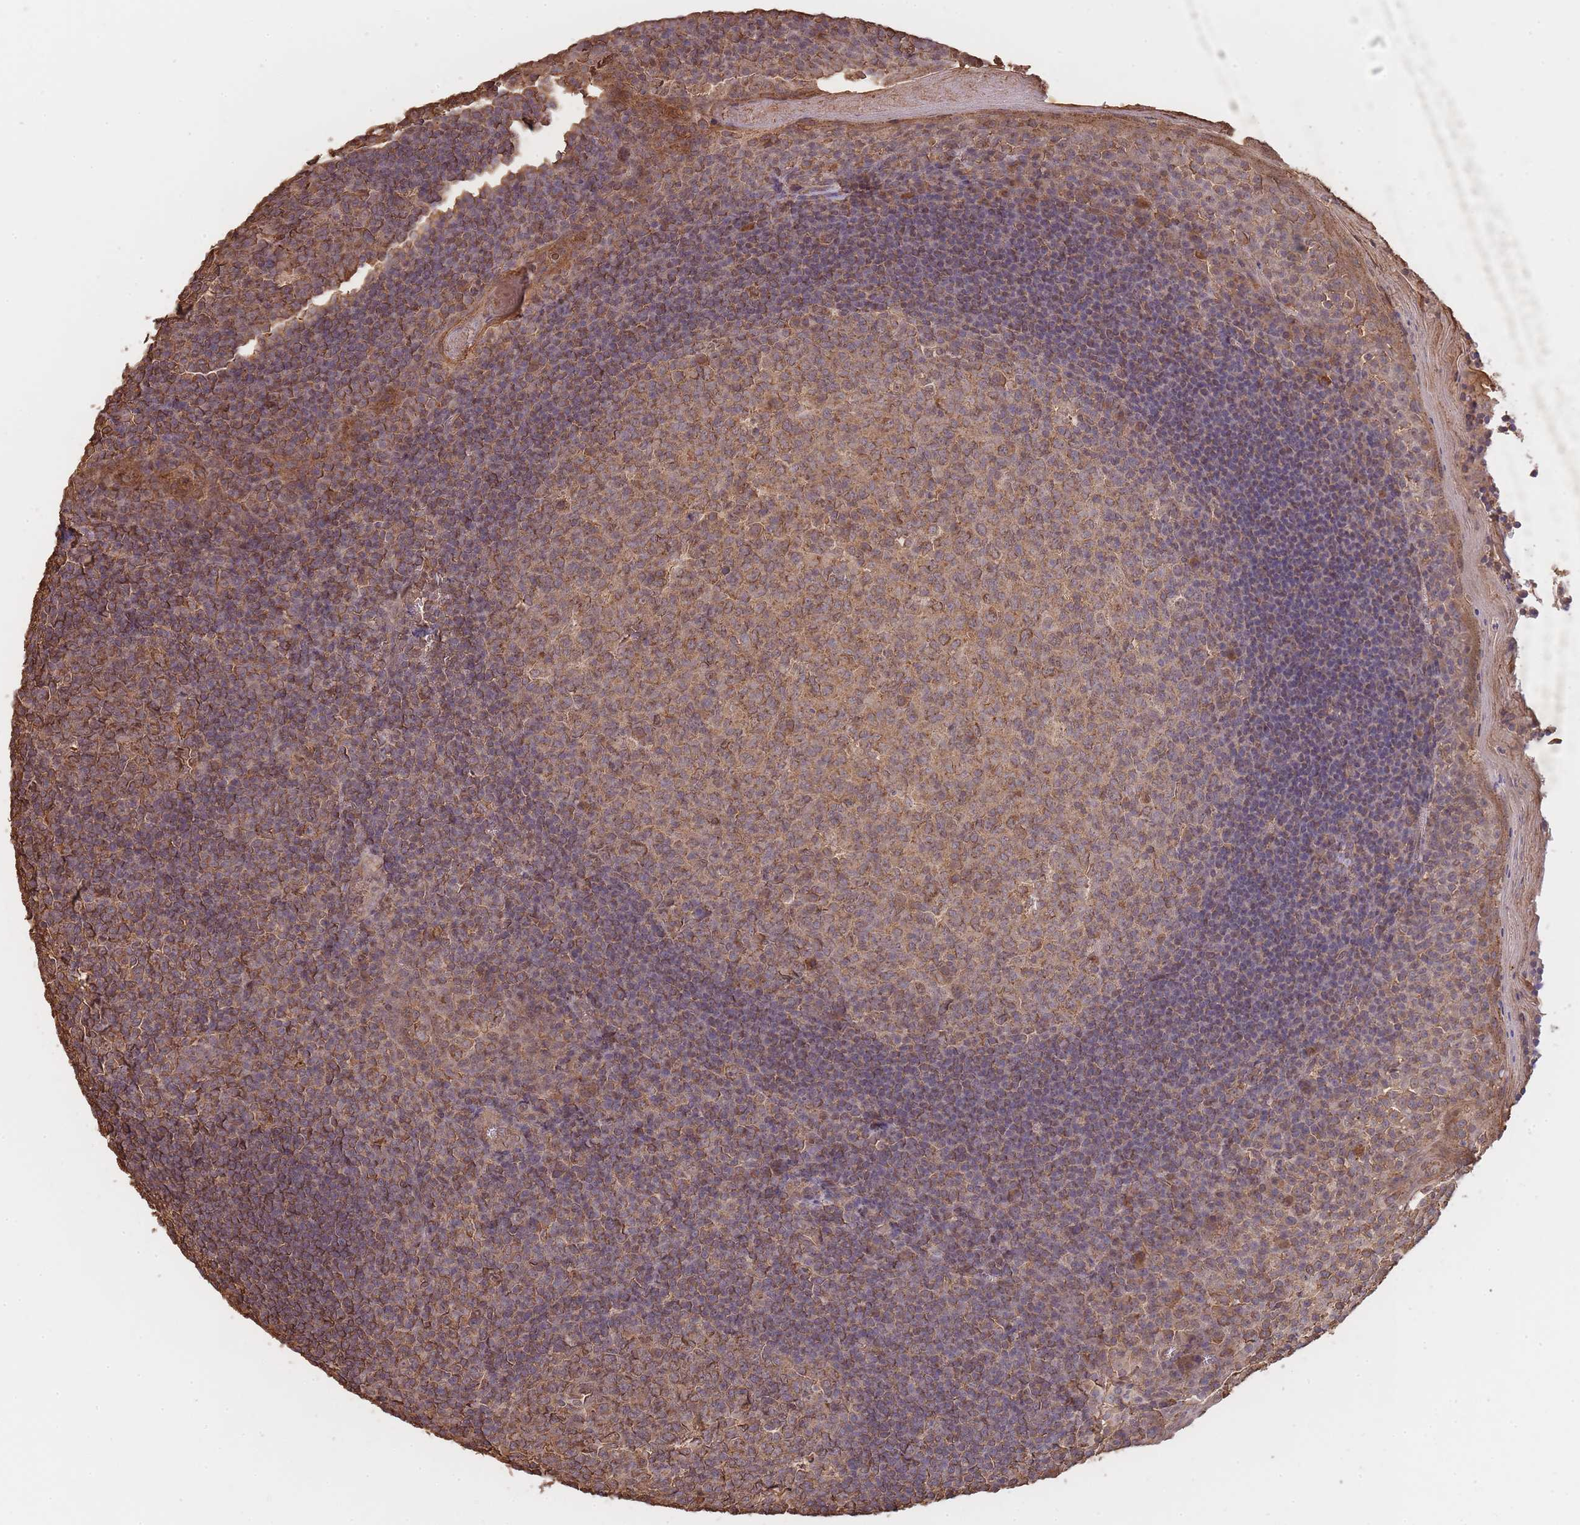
{"staining": {"intensity": "moderate", "quantity": ">75%", "location": "cytoplasmic/membranous"}, "tissue": "tonsil", "cell_type": "Germinal center cells", "image_type": "normal", "snomed": [{"axis": "morphology", "description": "Normal tissue, NOS"}, {"axis": "topography", "description": "Tonsil"}], "caption": "The photomicrograph displays immunohistochemical staining of benign tonsil. There is moderate cytoplasmic/membranous staining is seen in about >75% of germinal center cells. The protein of interest is shown in brown color, while the nuclei are stained blue.", "gene": "METRN", "patient": {"sex": "male", "age": 27}}